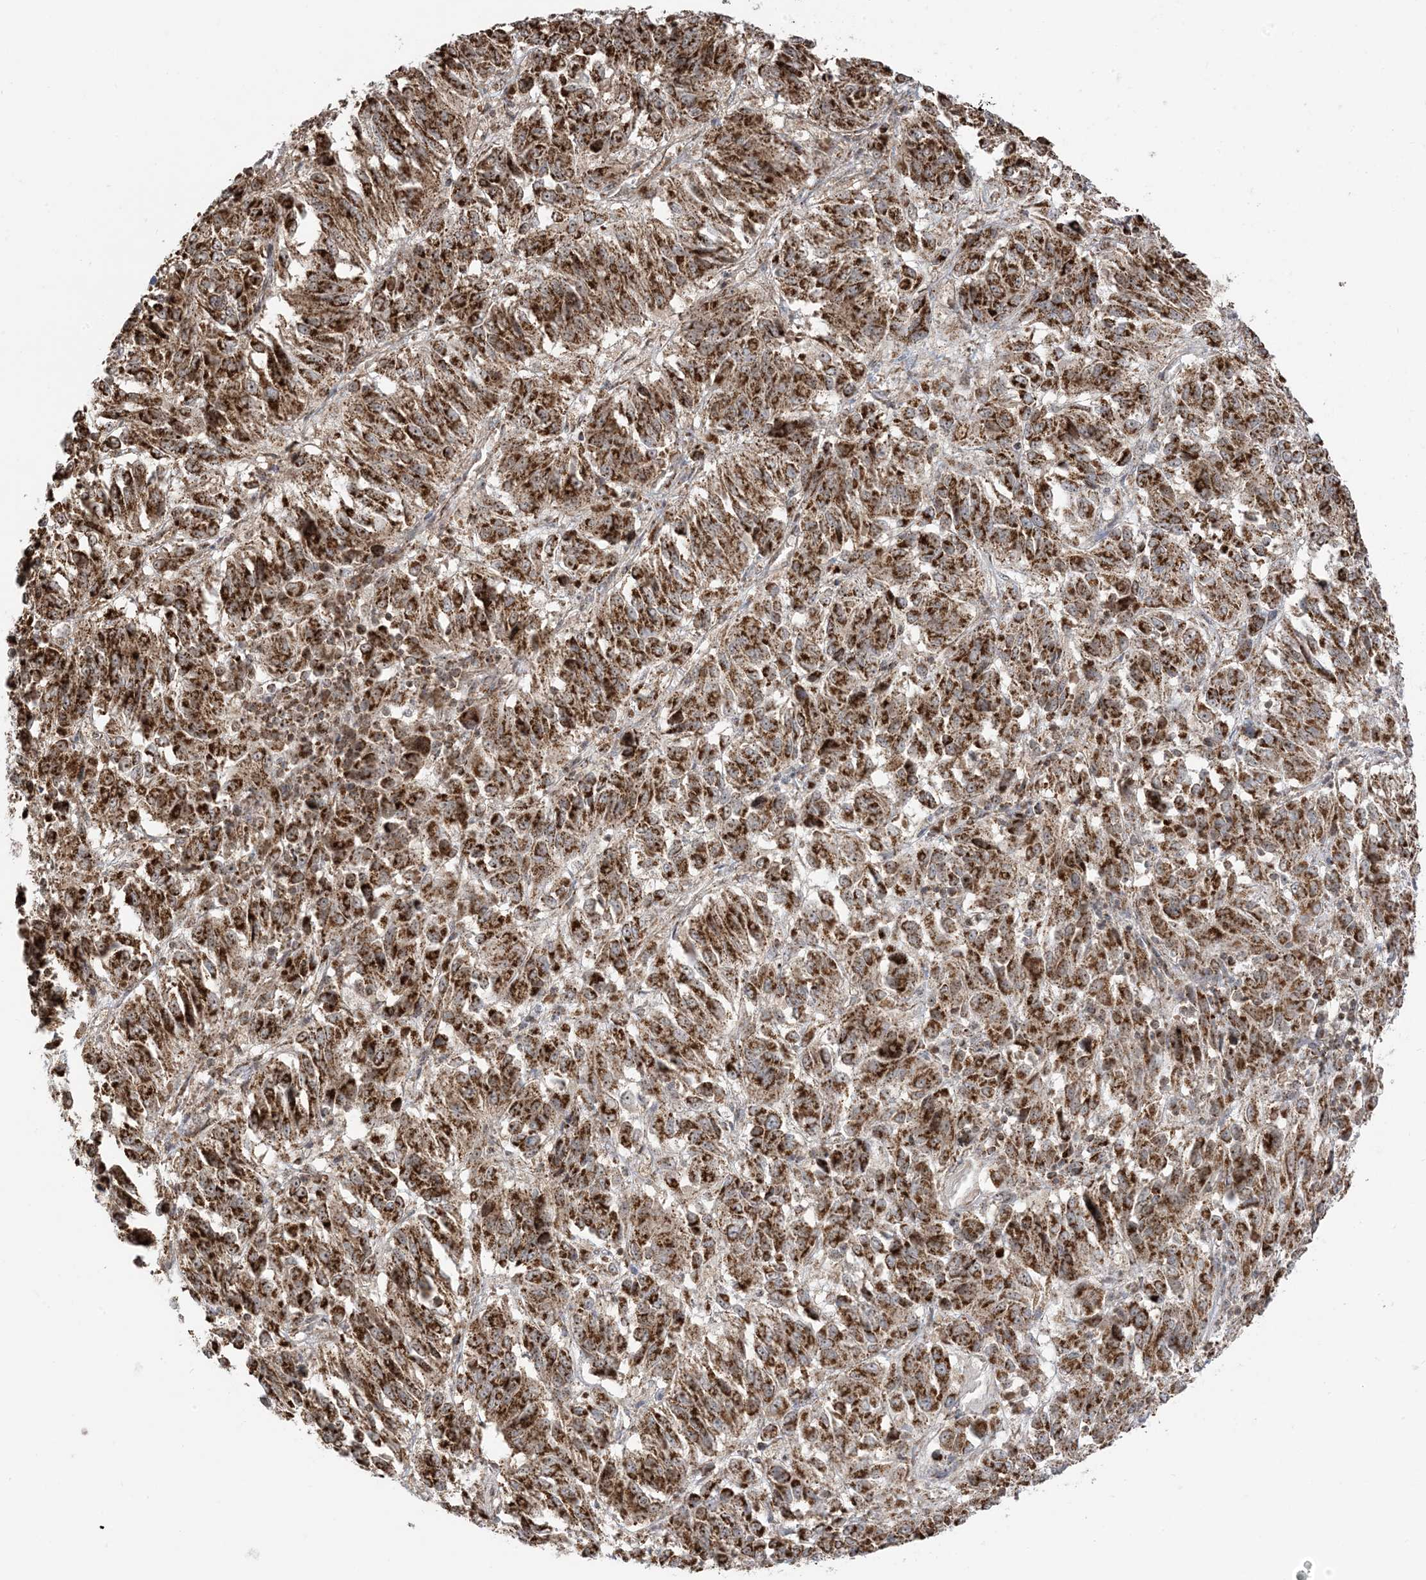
{"staining": {"intensity": "strong", "quantity": ">75%", "location": "cytoplasmic/membranous"}, "tissue": "melanoma", "cell_type": "Tumor cells", "image_type": "cancer", "snomed": [{"axis": "morphology", "description": "Malignant melanoma, Metastatic site"}, {"axis": "topography", "description": "Lung"}], "caption": "An immunohistochemistry (IHC) micrograph of neoplastic tissue is shown. Protein staining in brown shows strong cytoplasmic/membranous positivity in malignant melanoma (metastatic site) within tumor cells.", "gene": "MAPKBP1", "patient": {"sex": "male", "age": 64}}